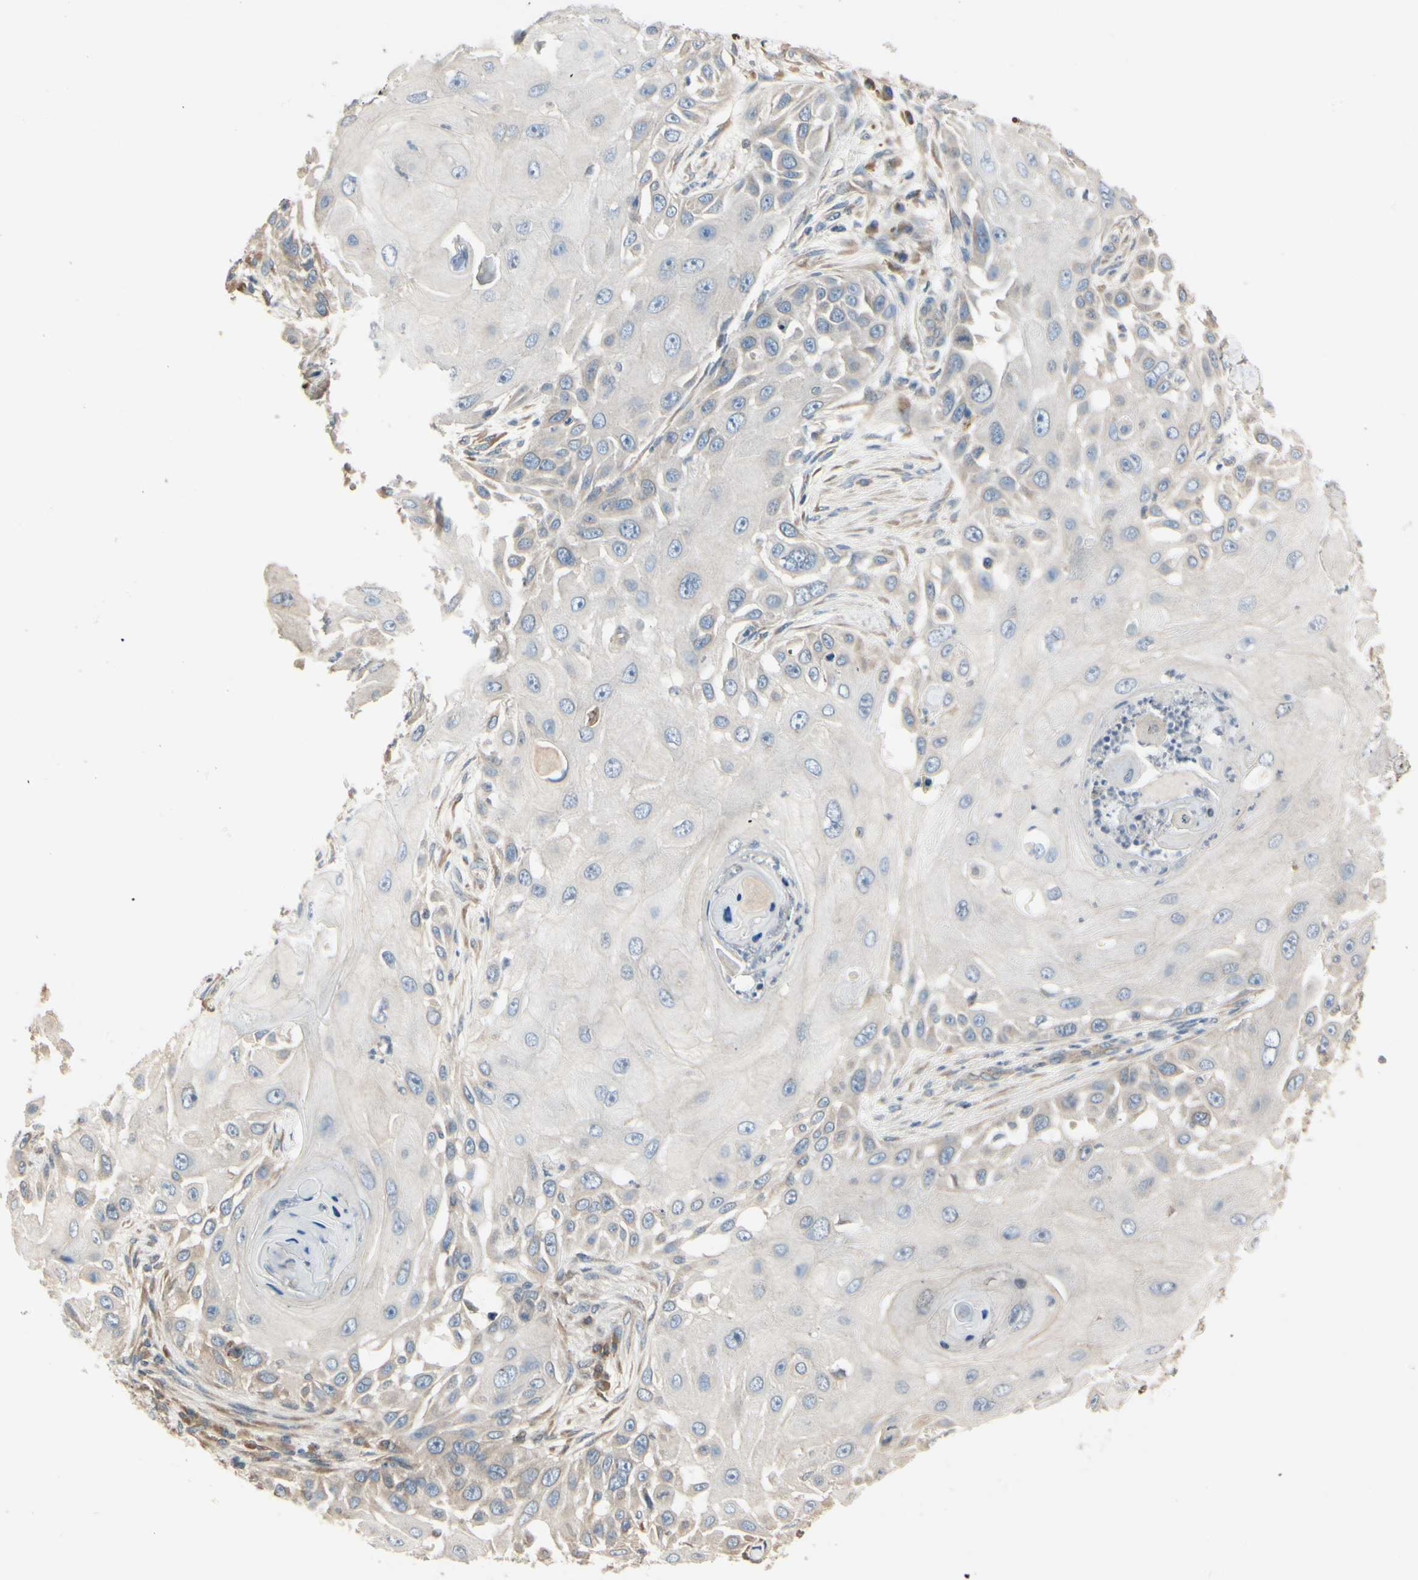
{"staining": {"intensity": "negative", "quantity": "none", "location": "none"}, "tissue": "skin cancer", "cell_type": "Tumor cells", "image_type": "cancer", "snomed": [{"axis": "morphology", "description": "Squamous cell carcinoma, NOS"}, {"axis": "topography", "description": "Skin"}], "caption": "Immunohistochemical staining of human skin cancer shows no significant expression in tumor cells. Nuclei are stained in blue.", "gene": "NUCB2", "patient": {"sex": "female", "age": 44}}